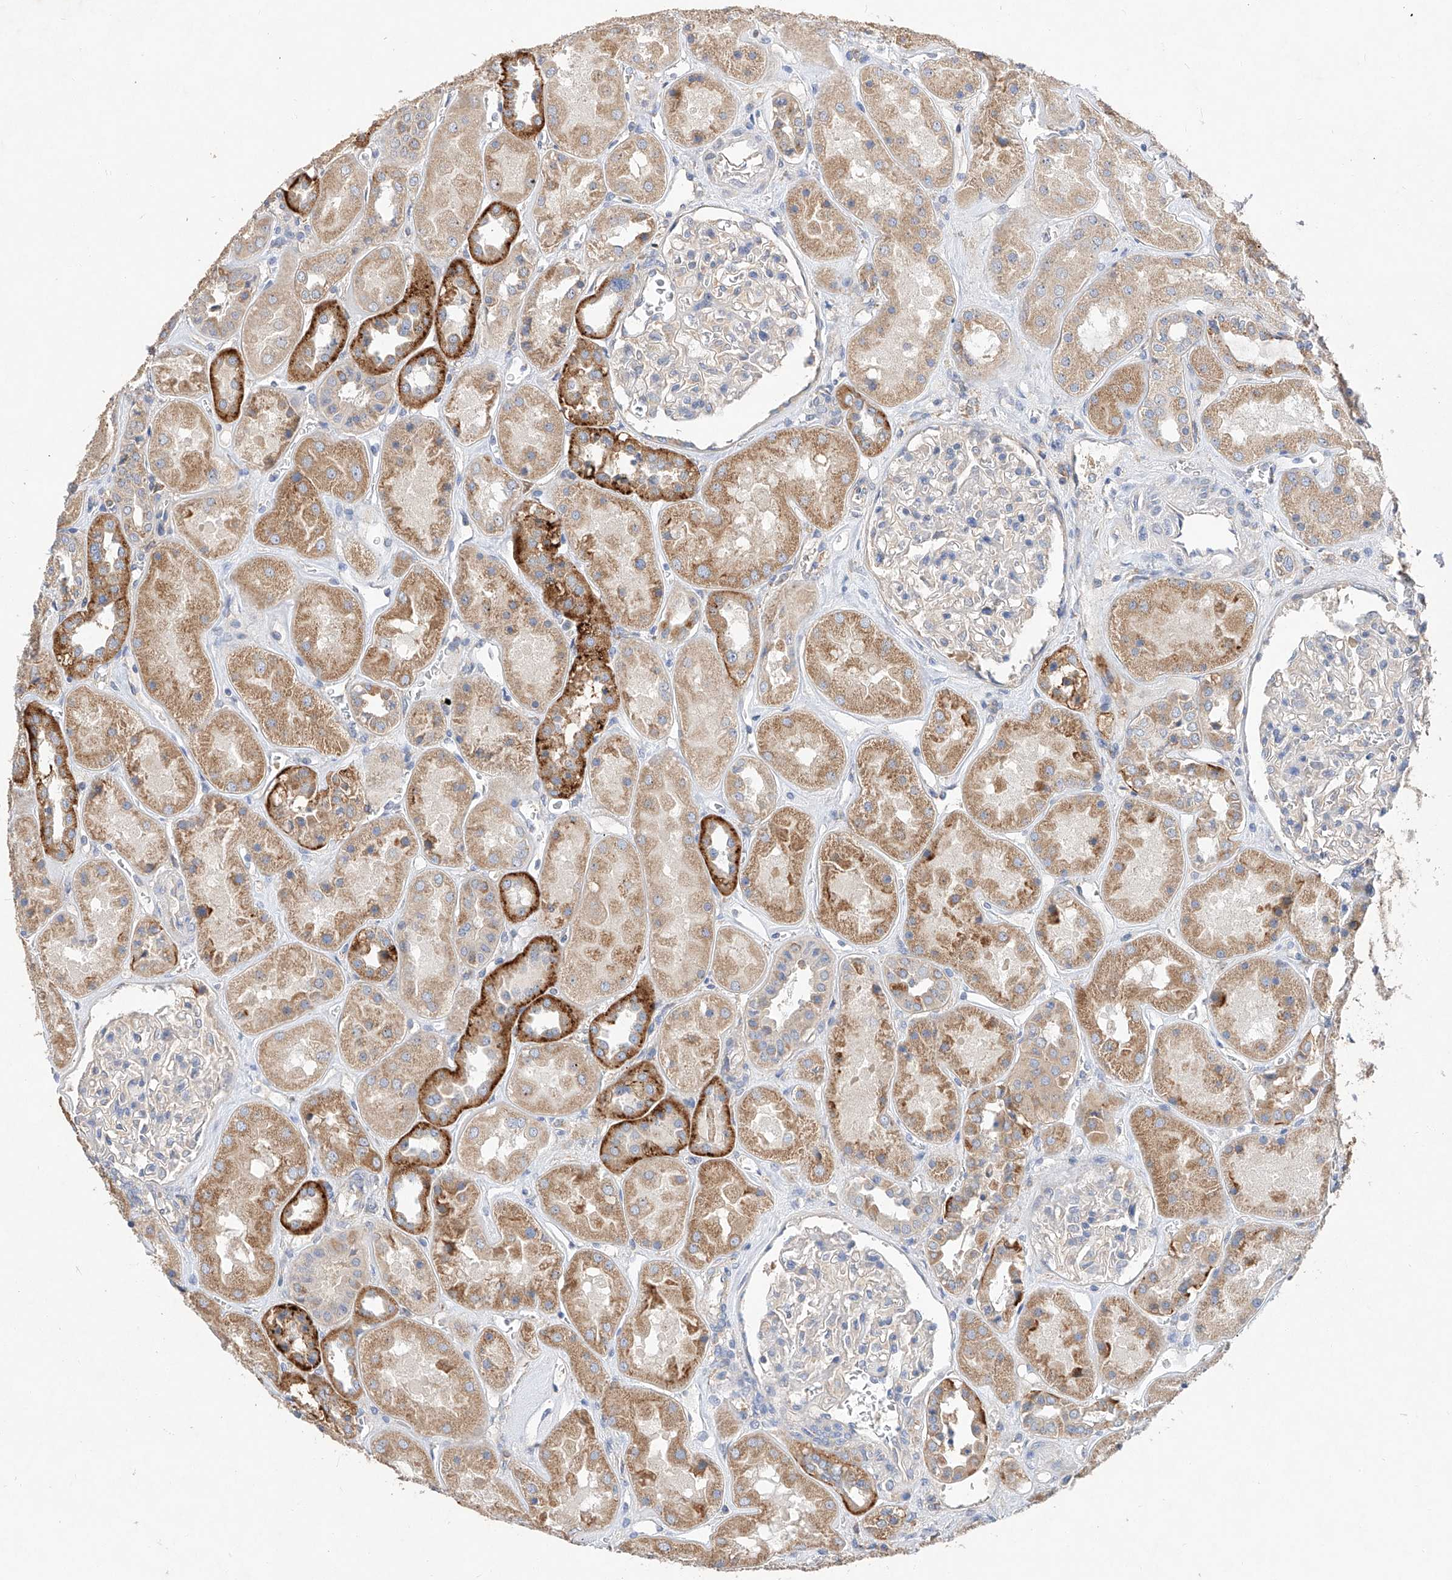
{"staining": {"intensity": "negative", "quantity": "none", "location": "none"}, "tissue": "kidney", "cell_type": "Cells in glomeruli", "image_type": "normal", "snomed": [{"axis": "morphology", "description": "Normal tissue, NOS"}, {"axis": "topography", "description": "Kidney"}], "caption": "DAB immunohistochemical staining of unremarkable kidney reveals no significant staining in cells in glomeruli.", "gene": "AMD1", "patient": {"sex": "male", "age": 70}}